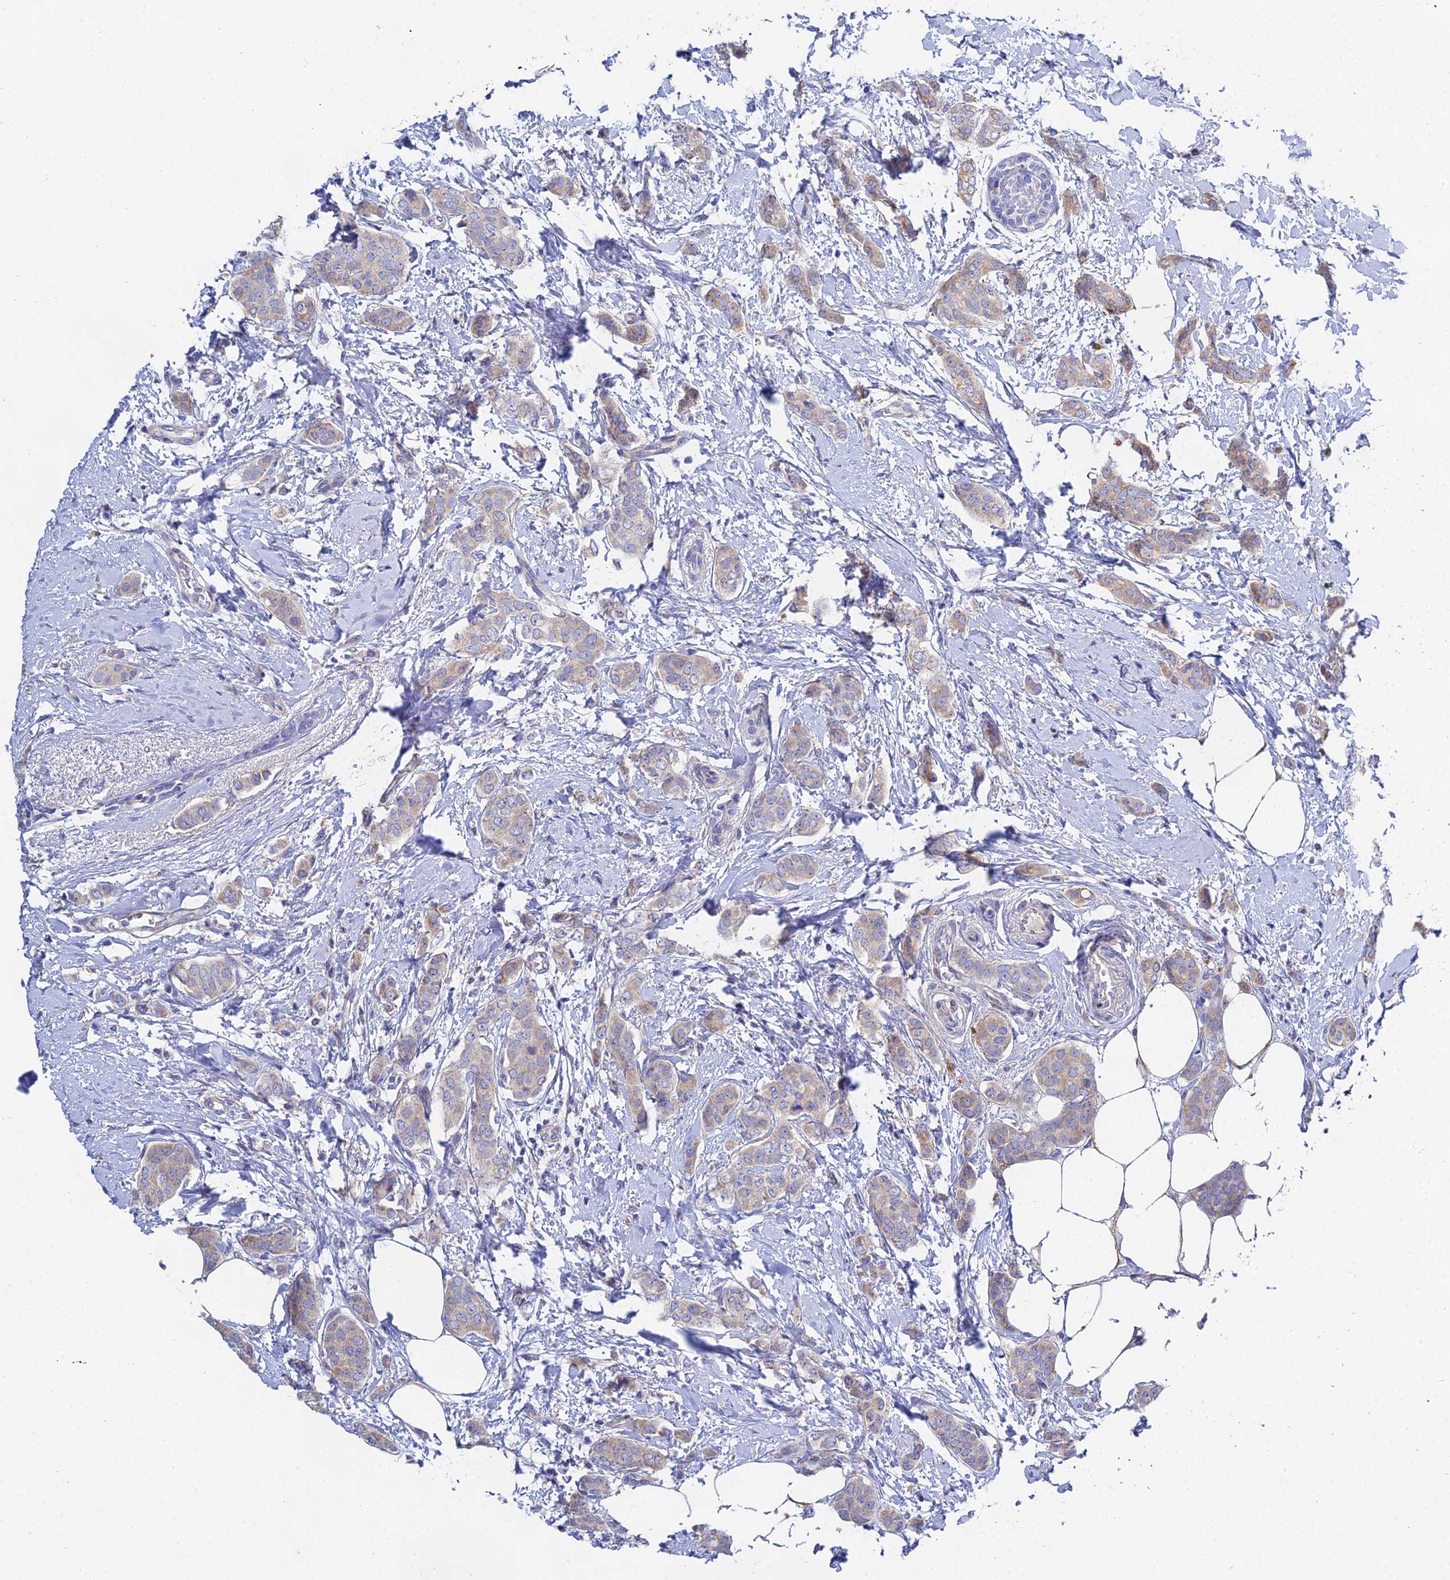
{"staining": {"intensity": "weak", "quantity": "25%-75%", "location": "cytoplasmic/membranous"}, "tissue": "breast cancer", "cell_type": "Tumor cells", "image_type": "cancer", "snomed": [{"axis": "morphology", "description": "Duct carcinoma"}, {"axis": "topography", "description": "Breast"}], "caption": "Immunohistochemistry (IHC) of human breast cancer (intraductal carcinoma) exhibits low levels of weak cytoplasmic/membranous expression in approximately 25%-75% of tumor cells. The protein of interest is stained brown, and the nuclei are stained in blue (DAB IHC with brightfield microscopy, high magnification).", "gene": "PPP2R2C", "patient": {"sex": "female", "age": 72}}